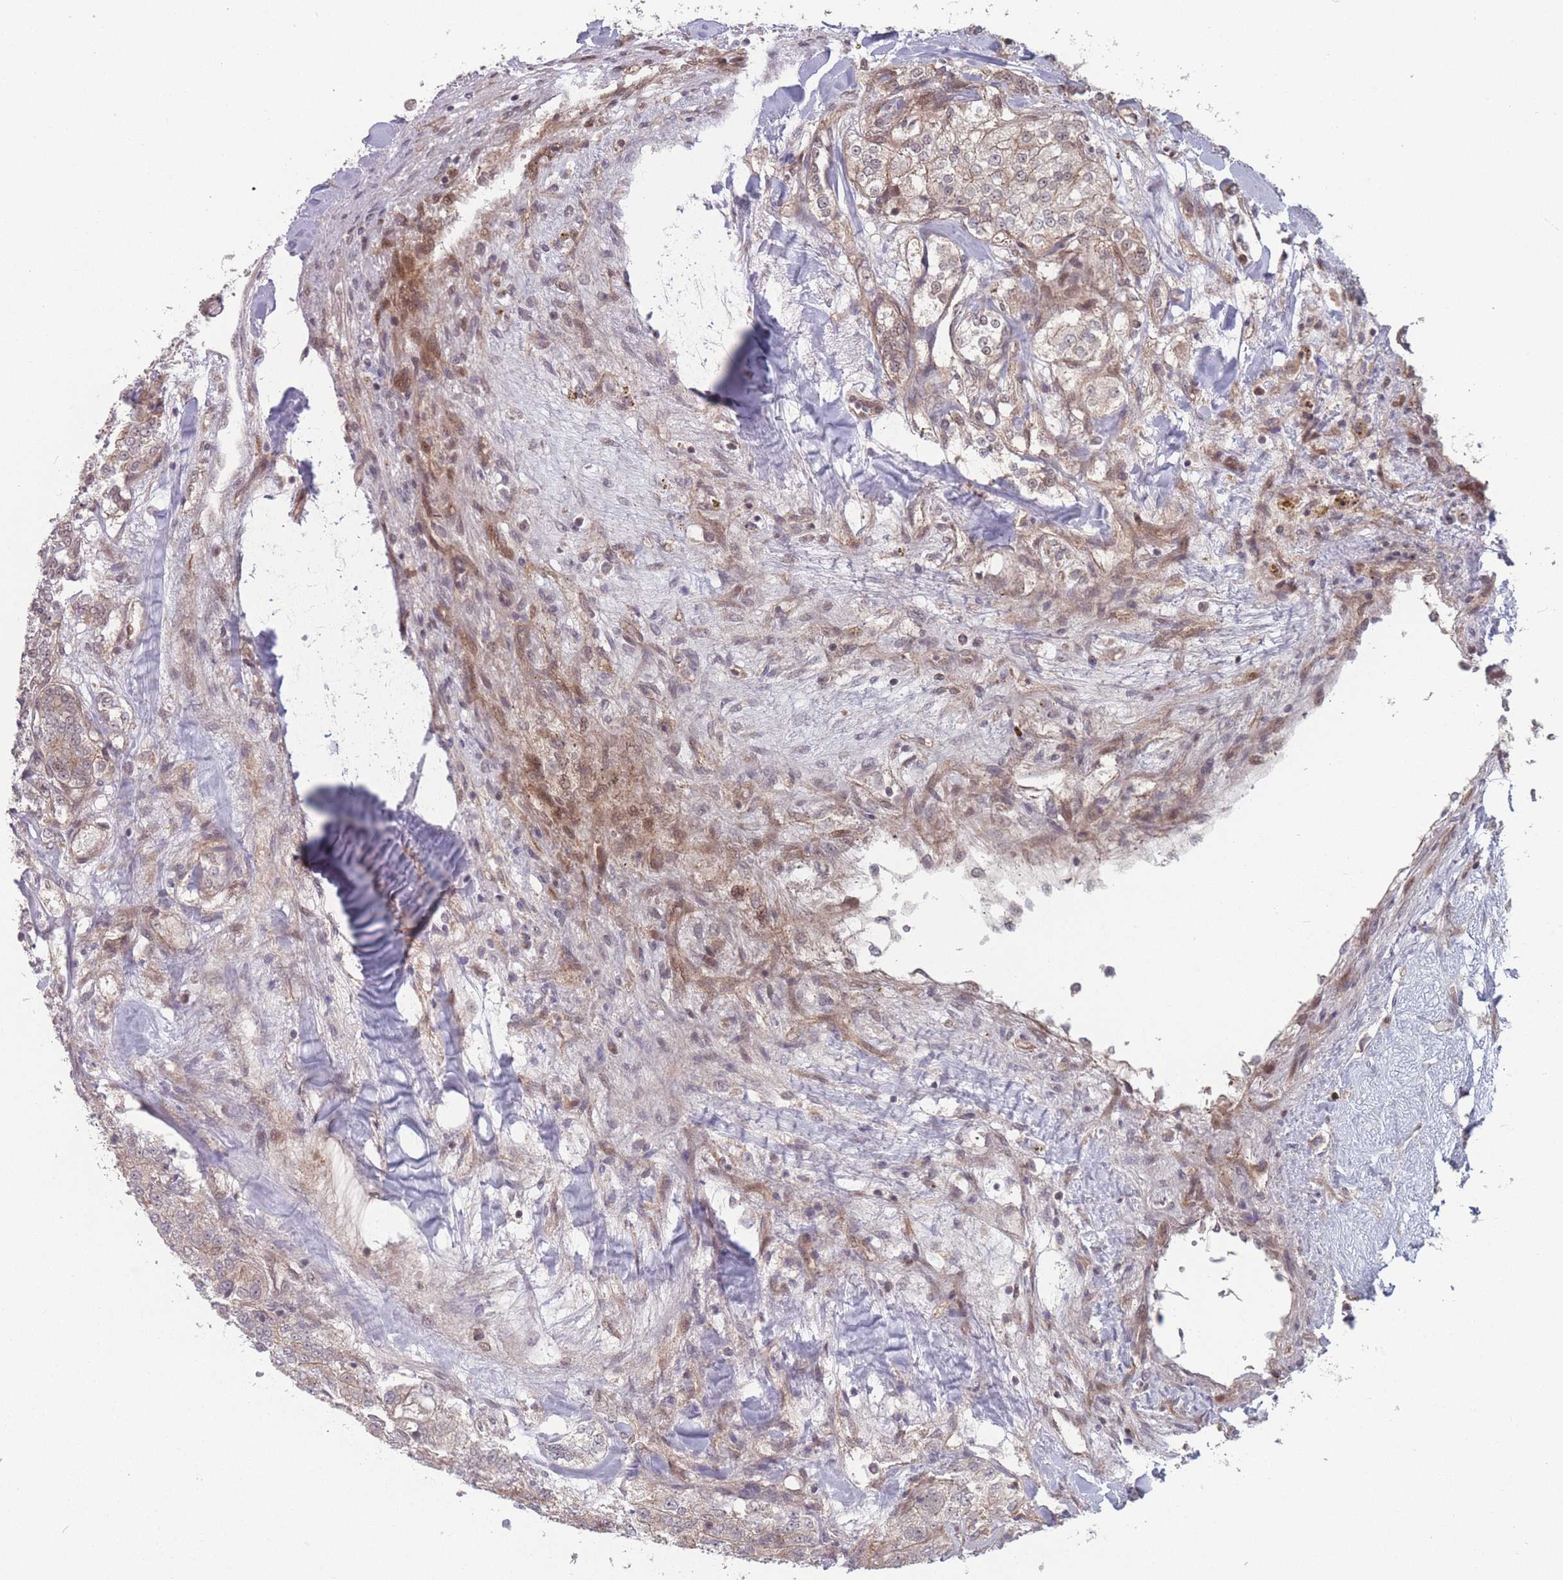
{"staining": {"intensity": "weak", "quantity": "25%-75%", "location": "cytoplasmic/membranous"}, "tissue": "renal cancer", "cell_type": "Tumor cells", "image_type": "cancer", "snomed": [{"axis": "morphology", "description": "Adenocarcinoma, NOS"}, {"axis": "topography", "description": "Kidney"}], "caption": "Protein expression analysis of human renal adenocarcinoma reveals weak cytoplasmic/membranous positivity in about 25%-75% of tumor cells.", "gene": "RPS18", "patient": {"sex": "female", "age": 63}}